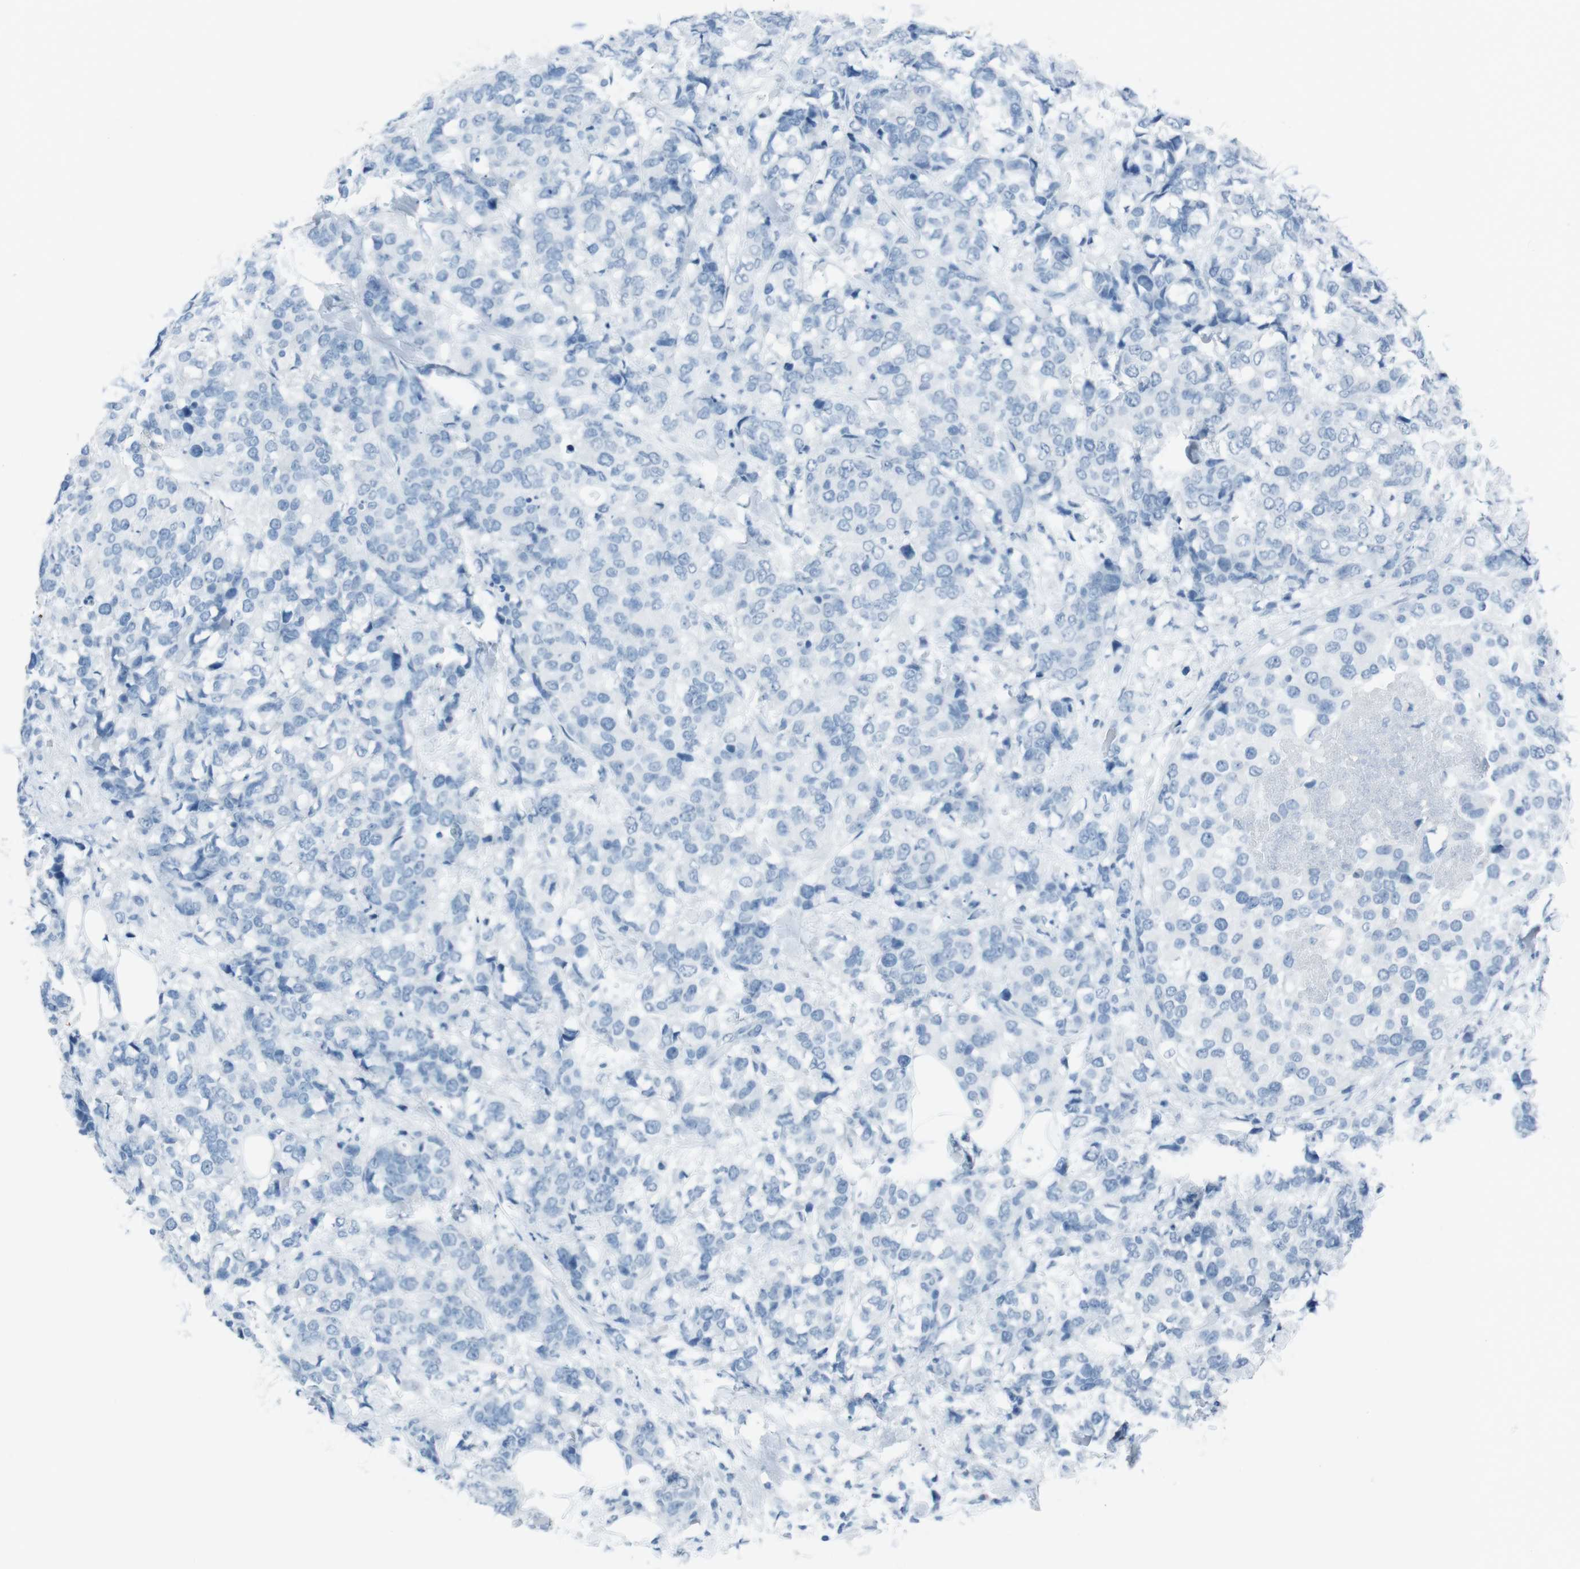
{"staining": {"intensity": "negative", "quantity": "none", "location": "none"}, "tissue": "breast cancer", "cell_type": "Tumor cells", "image_type": "cancer", "snomed": [{"axis": "morphology", "description": "Lobular carcinoma"}, {"axis": "topography", "description": "Breast"}], "caption": "Histopathology image shows no significant protein staining in tumor cells of lobular carcinoma (breast).", "gene": "TMEM207", "patient": {"sex": "female", "age": 59}}